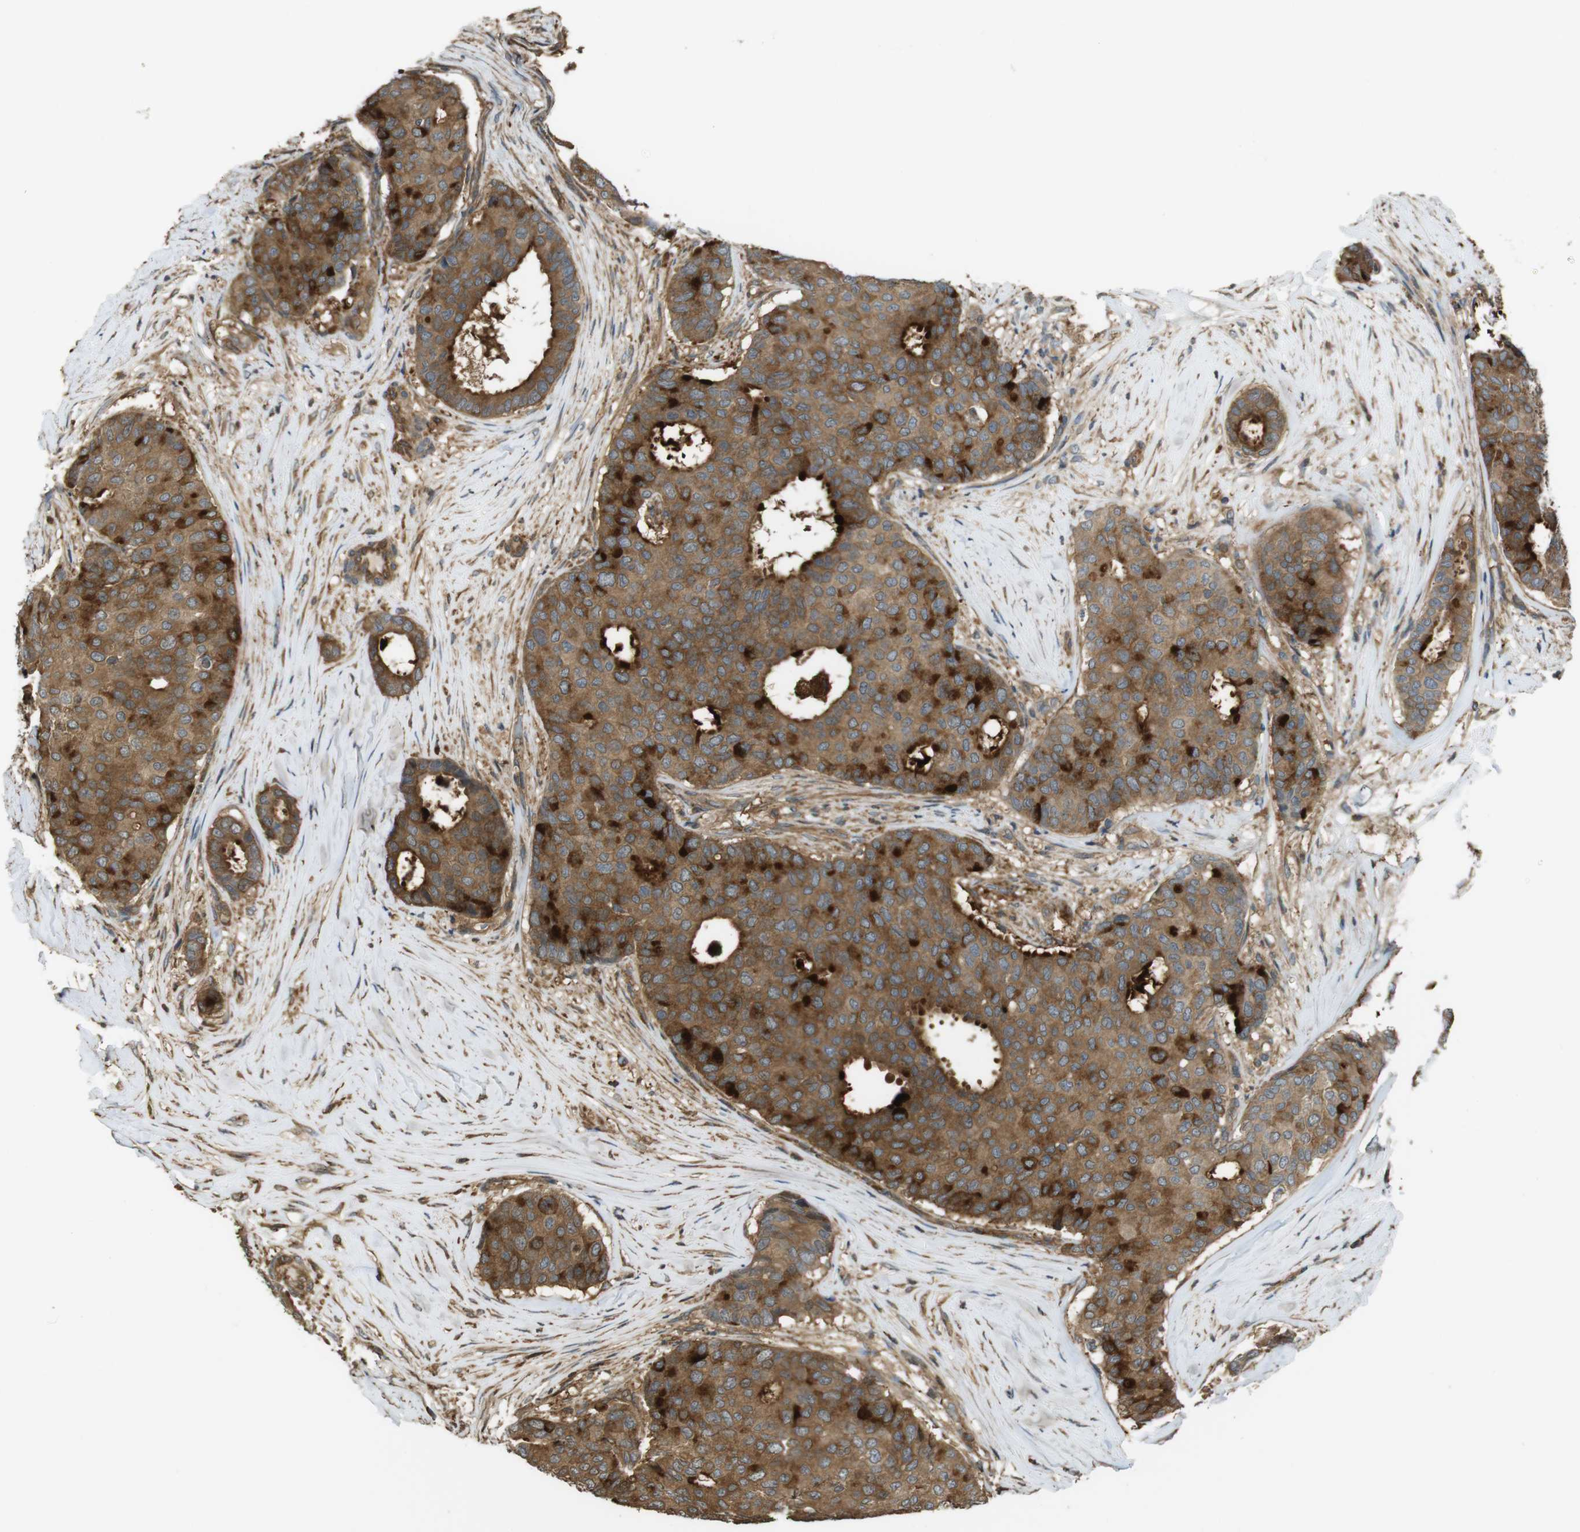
{"staining": {"intensity": "moderate", "quantity": ">75%", "location": "cytoplasmic/membranous"}, "tissue": "breast cancer", "cell_type": "Tumor cells", "image_type": "cancer", "snomed": [{"axis": "morphology", "description": "Duct carcinoma"}, {"axis": "topography", "description": "Breast"}], "caption": "This micrograph demonstrates immunohistochemistry staining of invasive ductal carcinoma (breast), with medium moderate cytoplasmic/membranous expression in approximately >75% of tumor cells.", "gene": "ARHGDIA", "patient": {"sex": "female", "age": 75}}